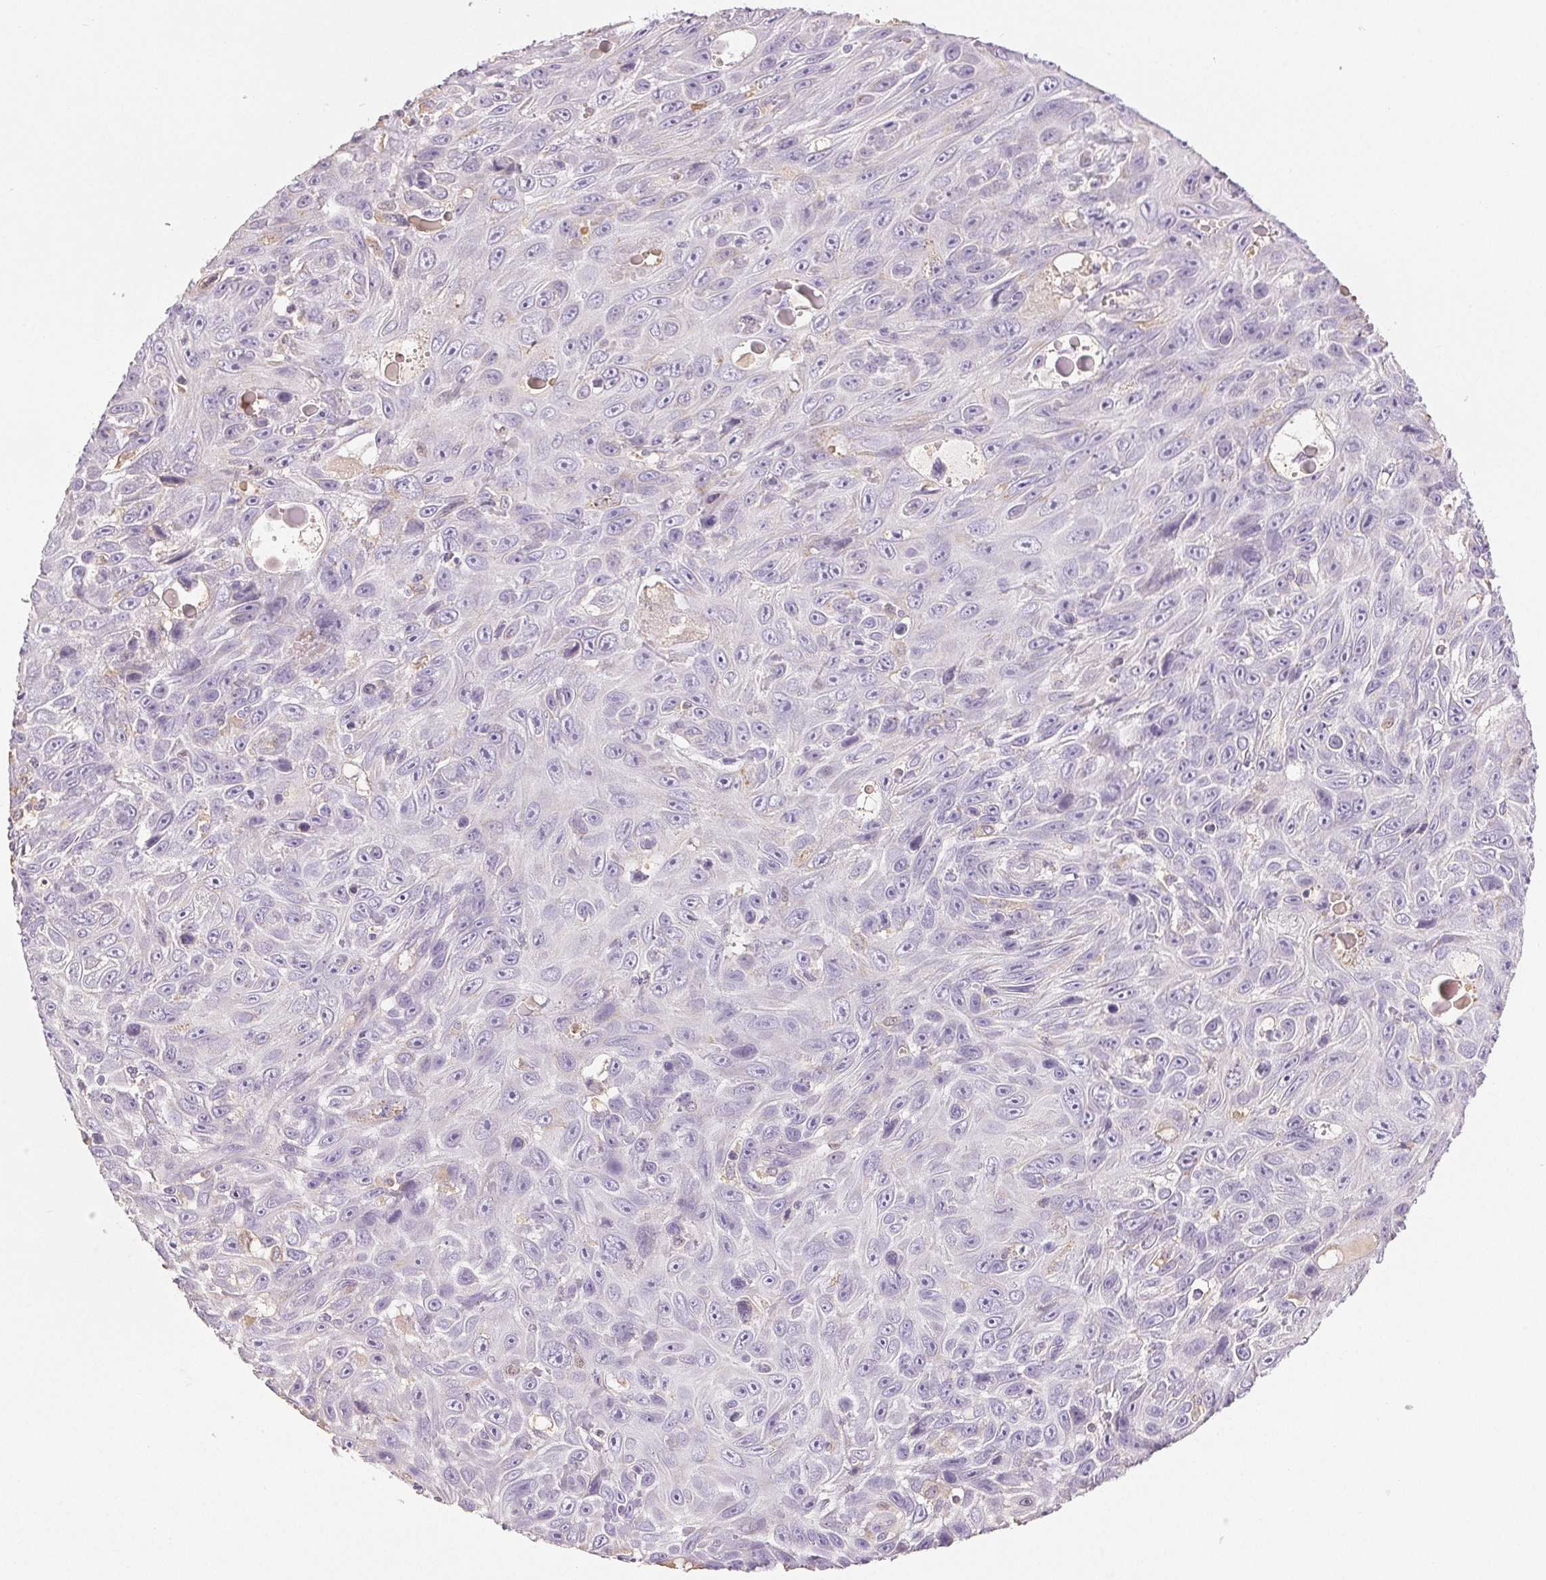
{"staining": {"intensity": "negative", "quantity": "none", "location": "none"}, "tissue": "skin cancer", "cell_type": "Tumor cells", "image_type": "cancer", "snomed": [{"axis": "morphology", "description": "Squamous cell carcinoma, NOS"}, {"axis": "topography", "description": "Skin"}], "caption": "DAB (3,3'-diaminobenzidine) immunohistochemical staining of skin squamous cell carcinoma displays no significant staining in tumor cells. (DAB immunohistochemistry with hematoxylin counter stain).", "gene": "COL7A1", "patient": {"sex": "male", "age": 82}}